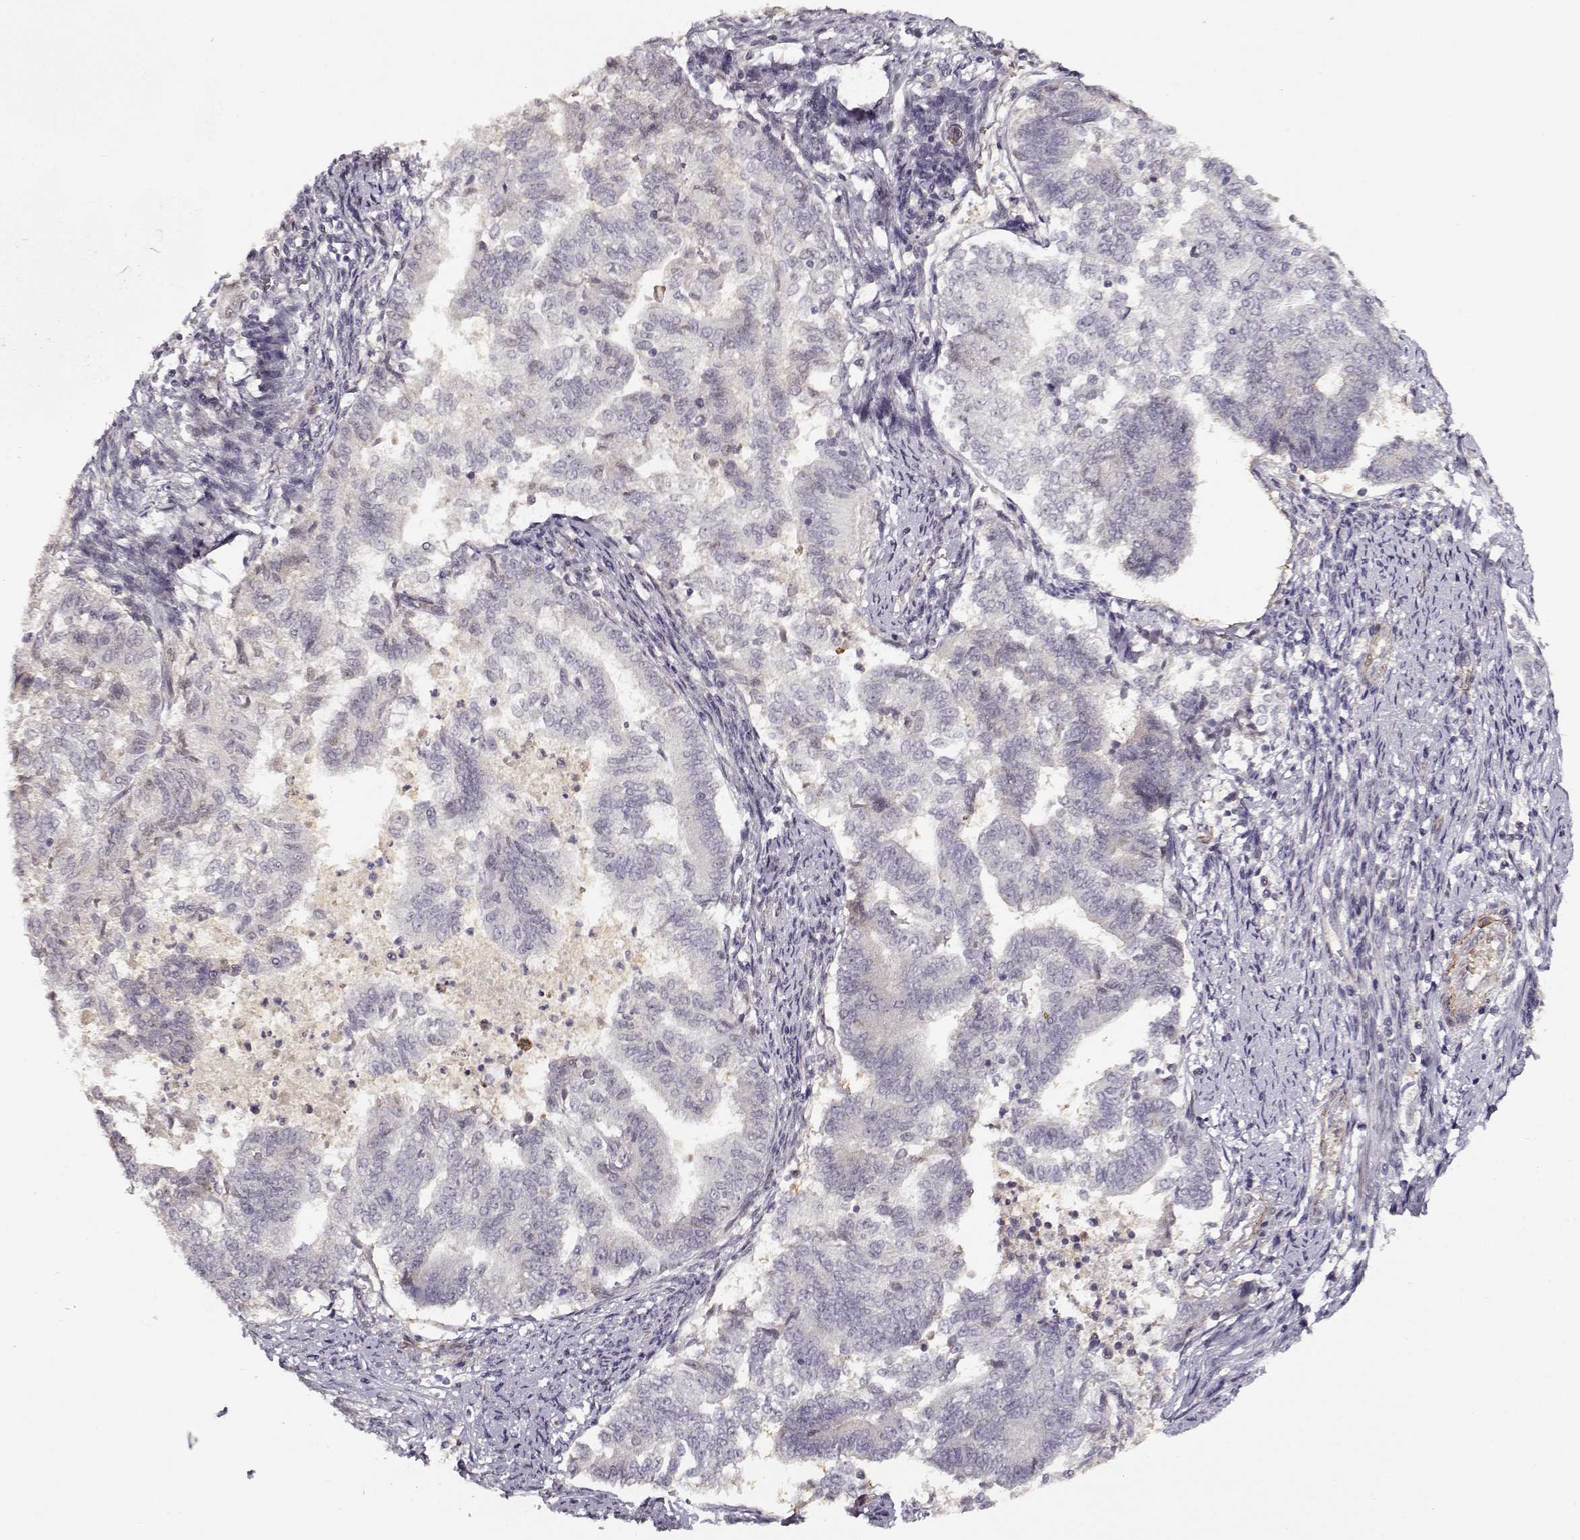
{"staining": {"intensity": "negative", "quantity": "none", "location": "none"}, "tissue": "endometrial cancer", "cell_type": "Tumor cells", "image_type": "cancer", "snomed": [{"axis": "morphology", "description": "Adenocarcinoma, NOS"}, {"axis": "topography", "description": "Endometrium"}], "caption": "High magnification brightfield microscopy of adenocarcinoma (endometrial) stained with DAB (brown) and counterstained with hematoxylin (blue): tumor cells show no significant staining.", "gene": "RGS9BP", "patient": {"sex": "female", "age": 65}}